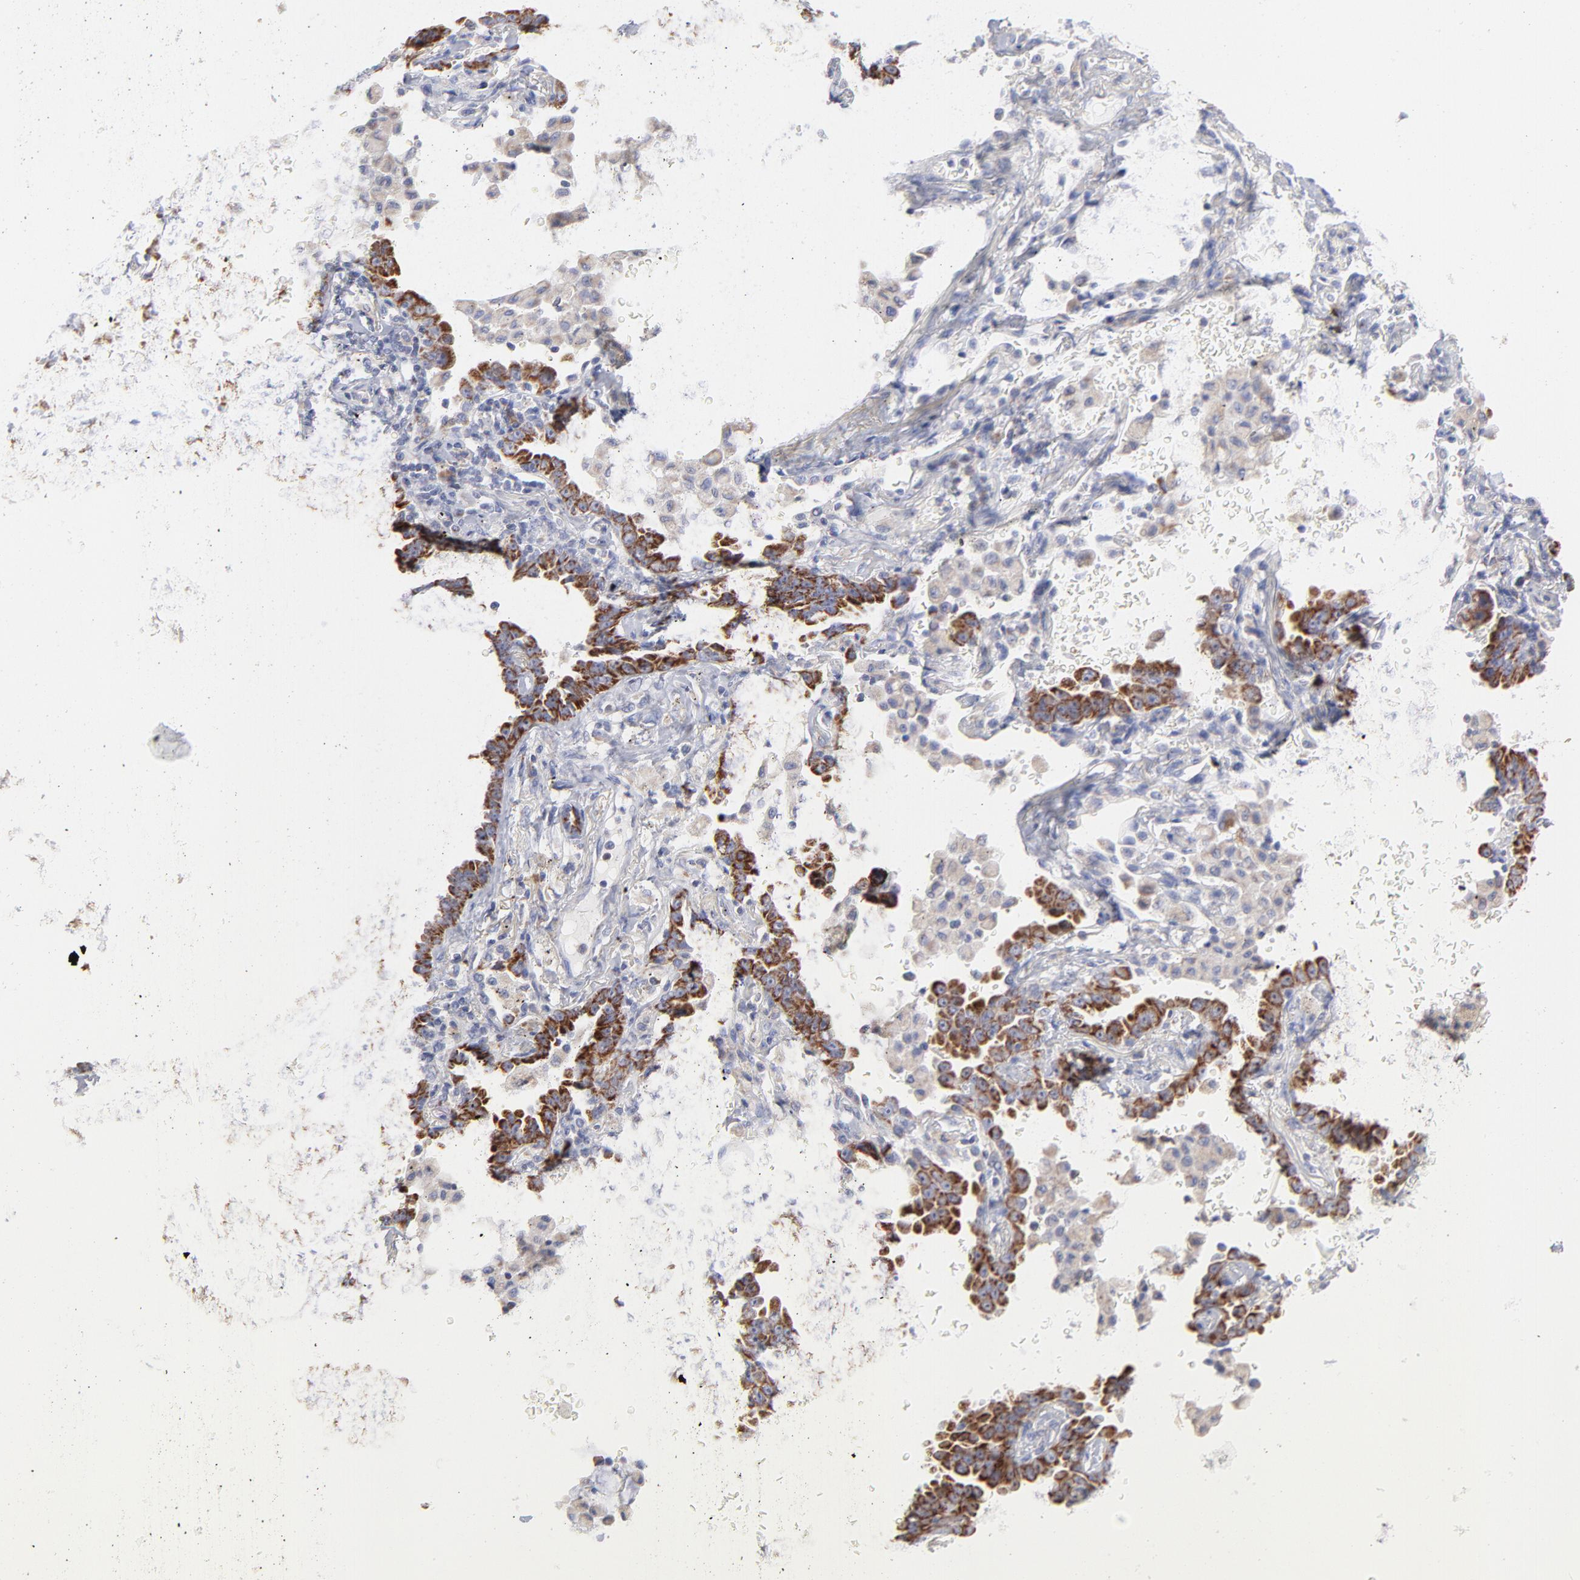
{"staining": {"intensity": "strong", "quantity": ">75%", "location": "cytoplasmic/membranous"}, "tissue": "lung cancer", "cell_type": "Tumor cells", "image_type": "cancer", "snomed": [{"axis": "morphology", "description": "Adenocarcinoma, NOS"}, {"axis": "topography", "description": "Lung"}], "caption": "IHC image of human lung cancer stained for a protein (brown), which reveals high levels of strong cytoplasmic/membranous staining in about >75% of tumor cells.", "gene": "TIMM8A", "patient": {"sex": "female", "age": 64}}